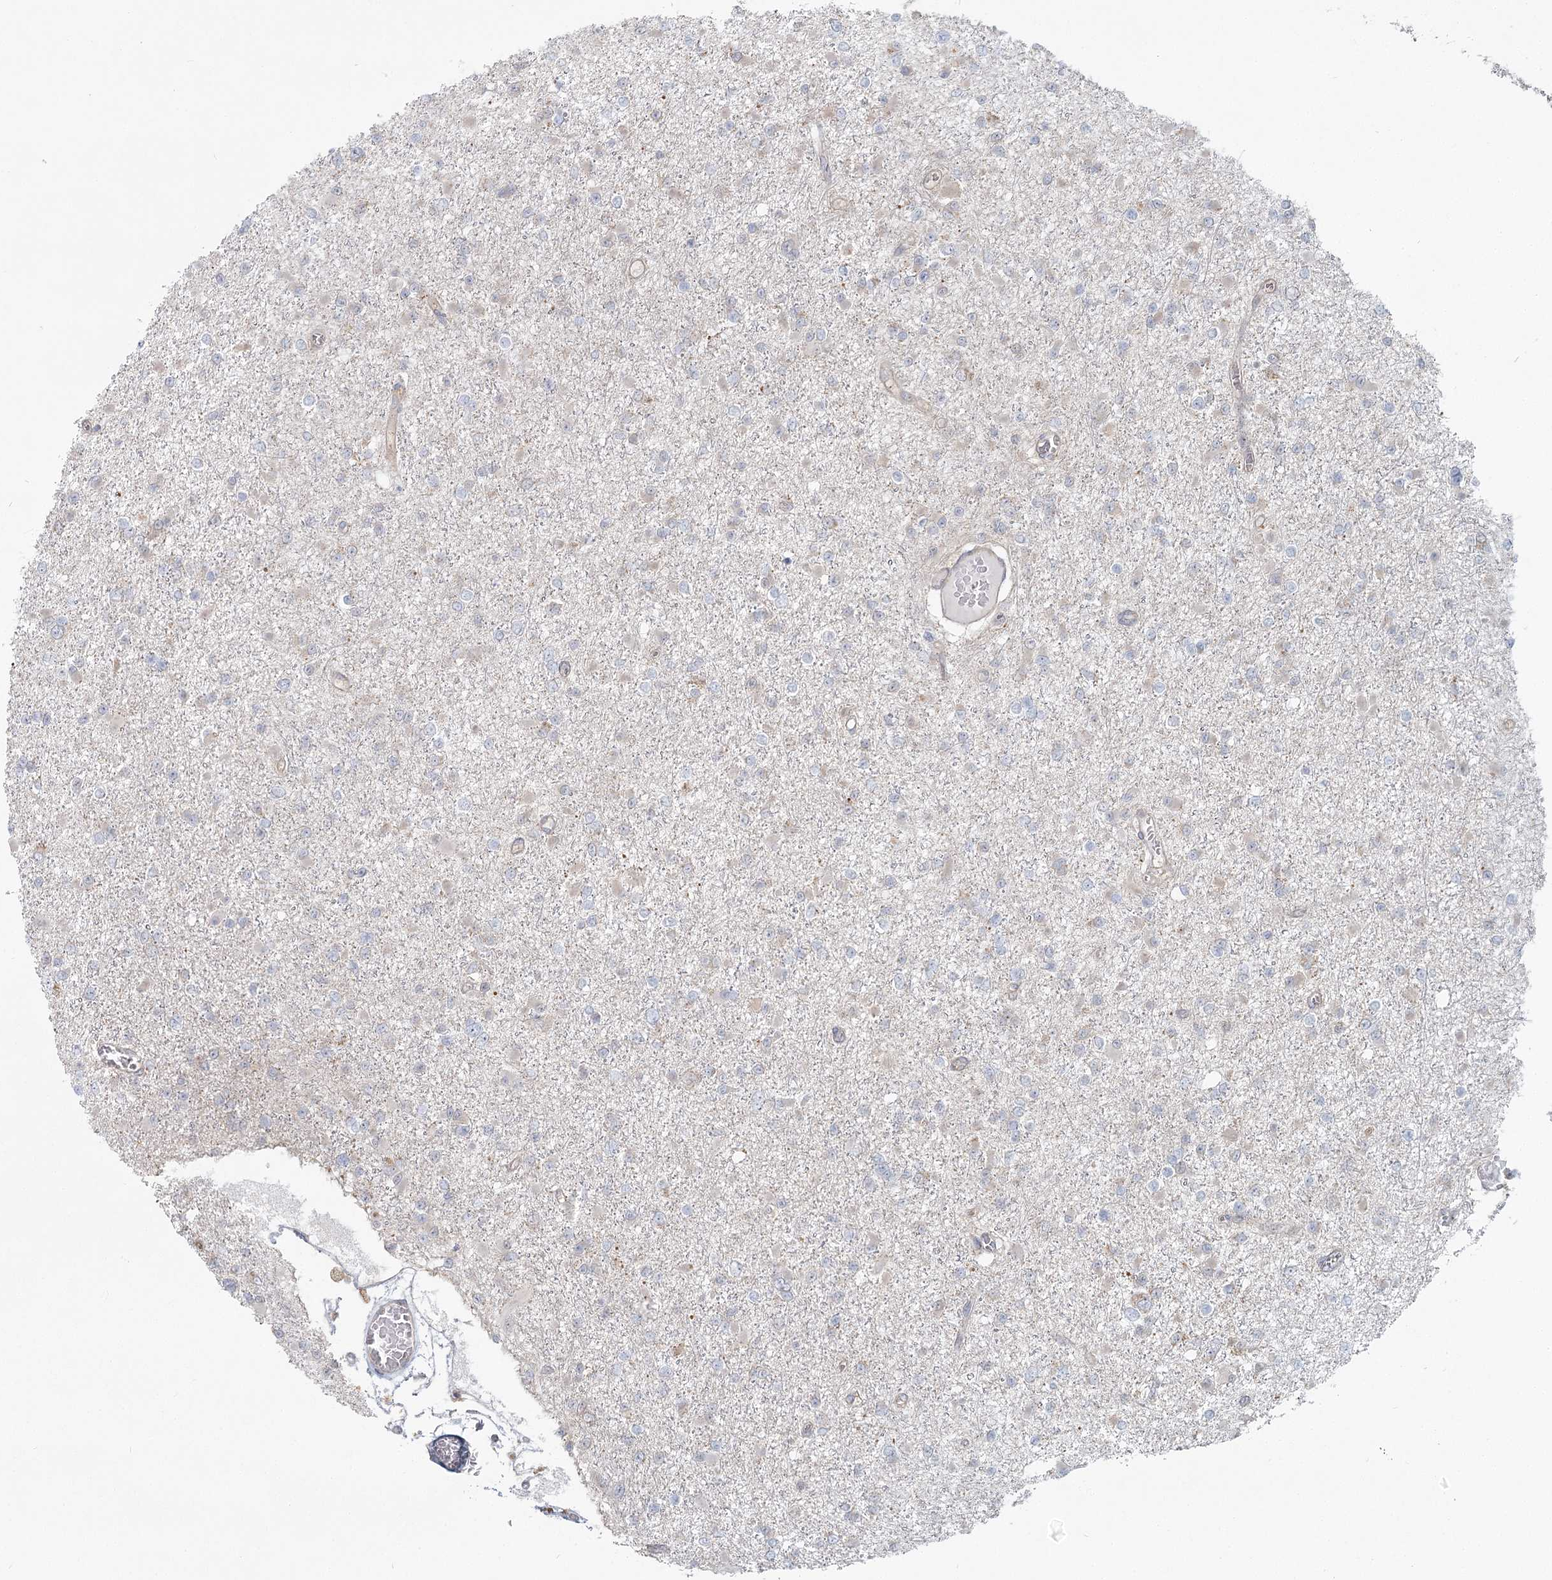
{"staining": {"intensity": "negative", "quantity": "none", "location": "none"}, "tissue": "glioma", "cell_type": "Tumor cells", "image_type": "cancer", "snomed": [{"axis": "morphology", "description": "Glioma, malignant, Low grade"}, {"axis": "topography", "description": "Brain"}], "caption": "An image of glioma stained for a protein exhibits no brown staining in tumor cells. (IHC, brightfield microscopy, high magnification).", "gene": "THNSL1", "patient": {"sex": "female", "age": 22}}